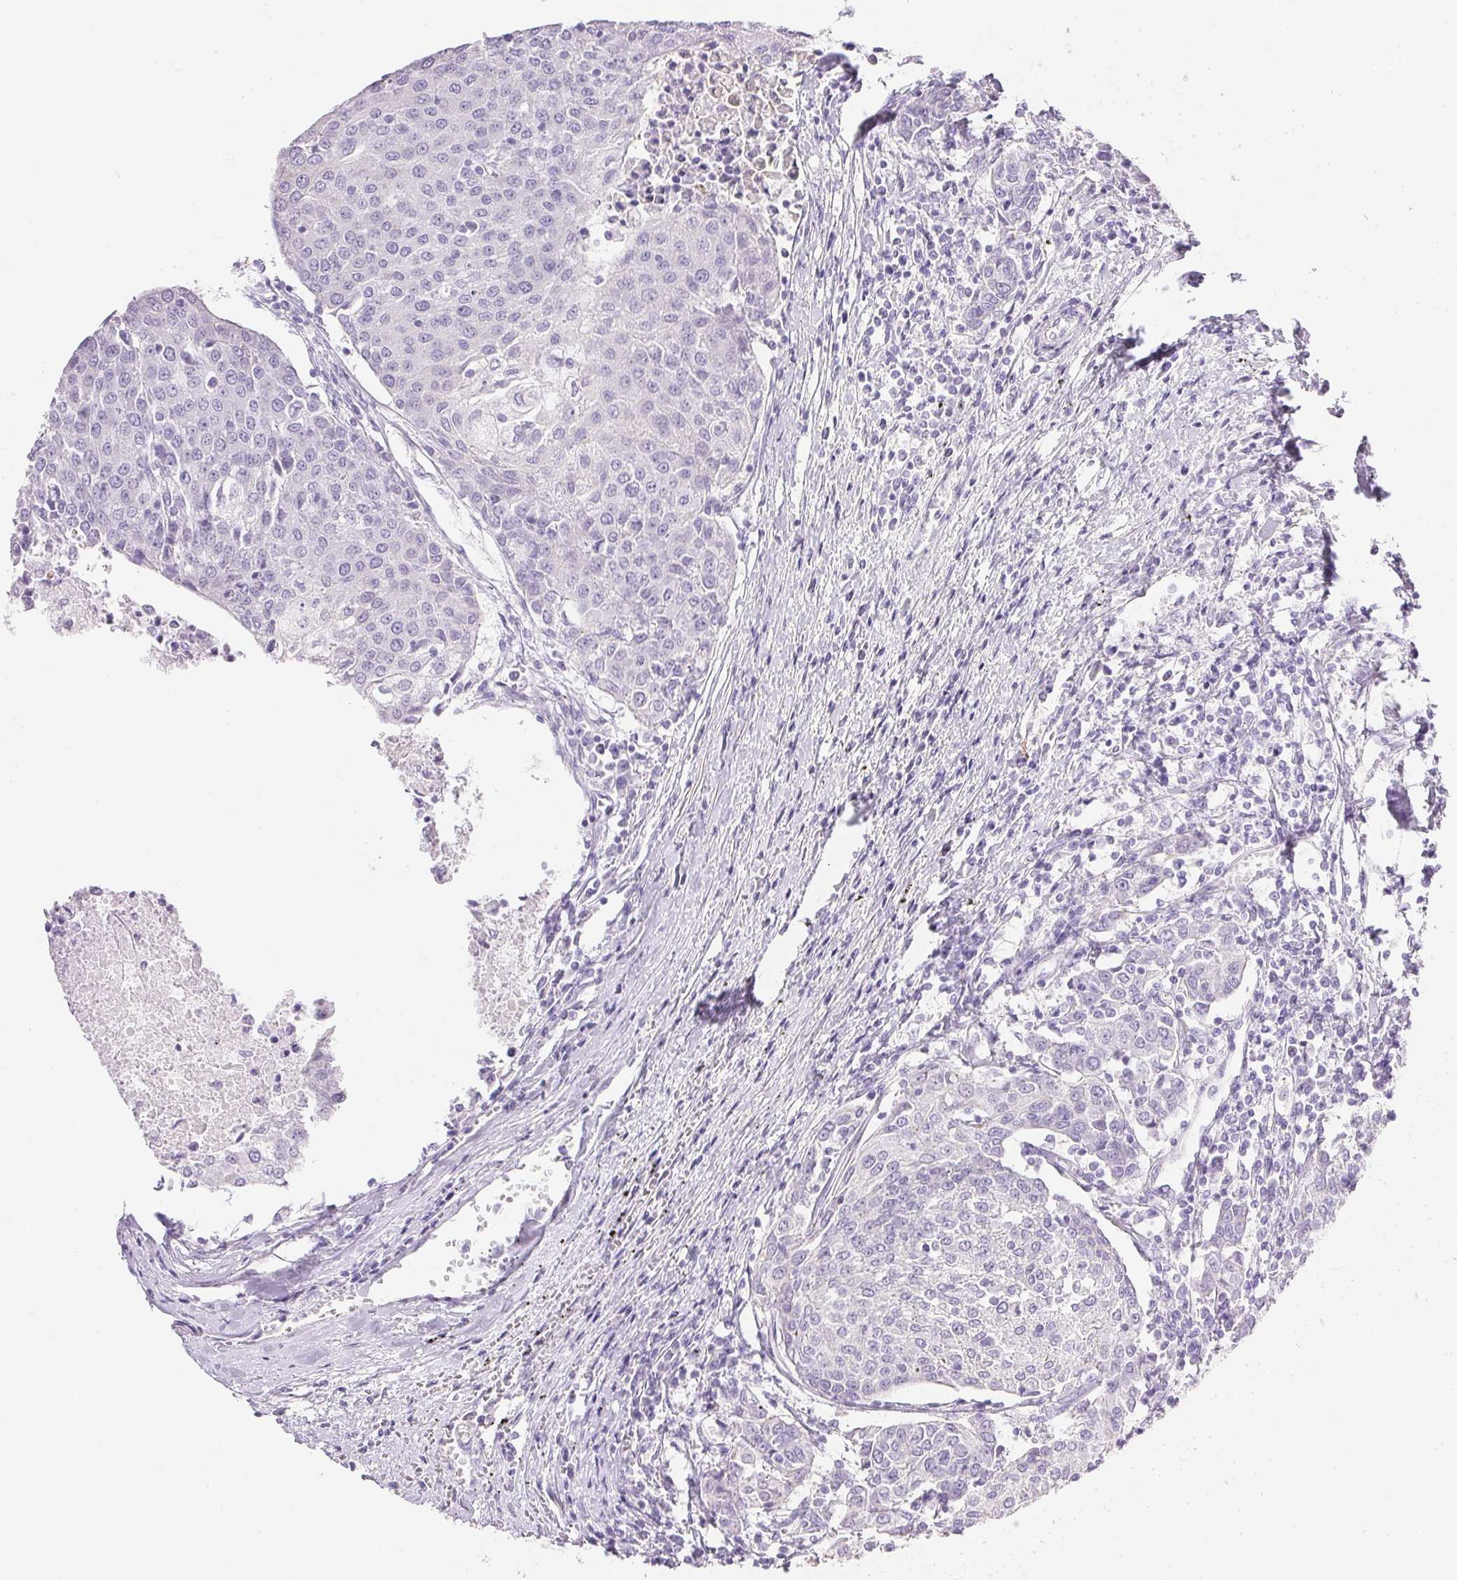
{"staining": {"intensity": "negative", "quantity": "none", "location": "none"}, "tissue": "urothelial cancer", "cell_type": "Tumor cells", "image_type": "cancer", "snomed": [{"axis": "morphology", "description": "Urothelial carcinoma, High grade"}, {"axis": "topography", "description": "Urinary bladder"}], "caption": "An IHC image of urothelial carcinoma (high-grade) is shown. There is no staining in tumor cells of urothelial carcinoma (high-grade). (Immunohistochemistry (ihc), brightfield microscopy, high magnification).", "gene": "KCNE2", "patient": {"sex": "female", "age": 85}}